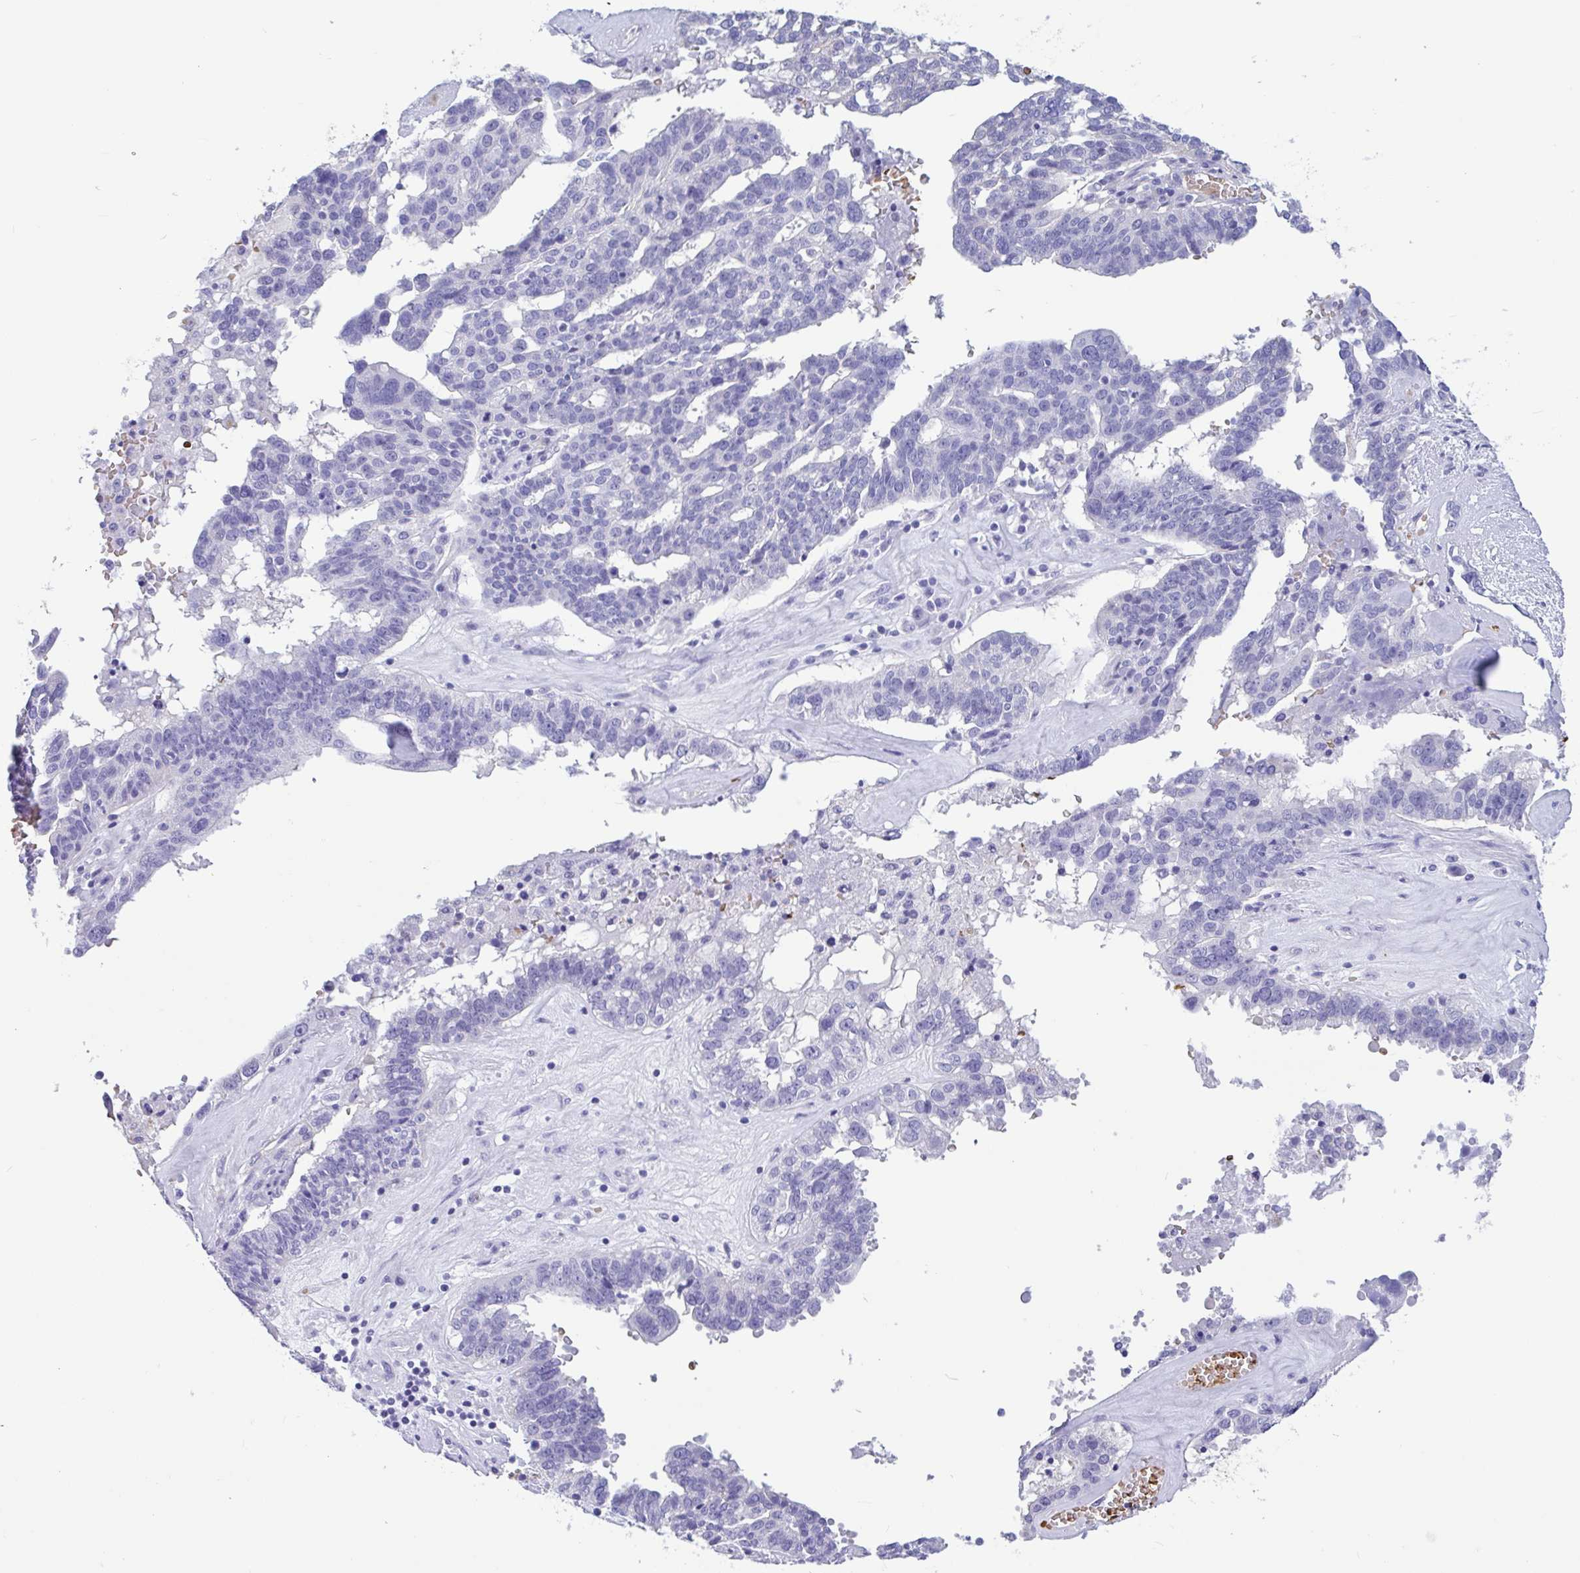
{"staining": {"intensity": "negative", "quantity": "none", "location": "none"}, "tissue": "ovarian cancer", "cell_type": "Tumor cells", "image_type": "cancer", "snomed": [{"axis": "morphology", "description": "Cystadenocarcinoma, serous, NOS"}, {"axis": "topography", "description": "Ovary"}], "caption": "Protein analysis of ovarian cancer (serous cystadenocarcinoma) shows no significant staining in tumor cells.", "gene": "TMEM79", "patient": {"sex": "female", "age": 59}}